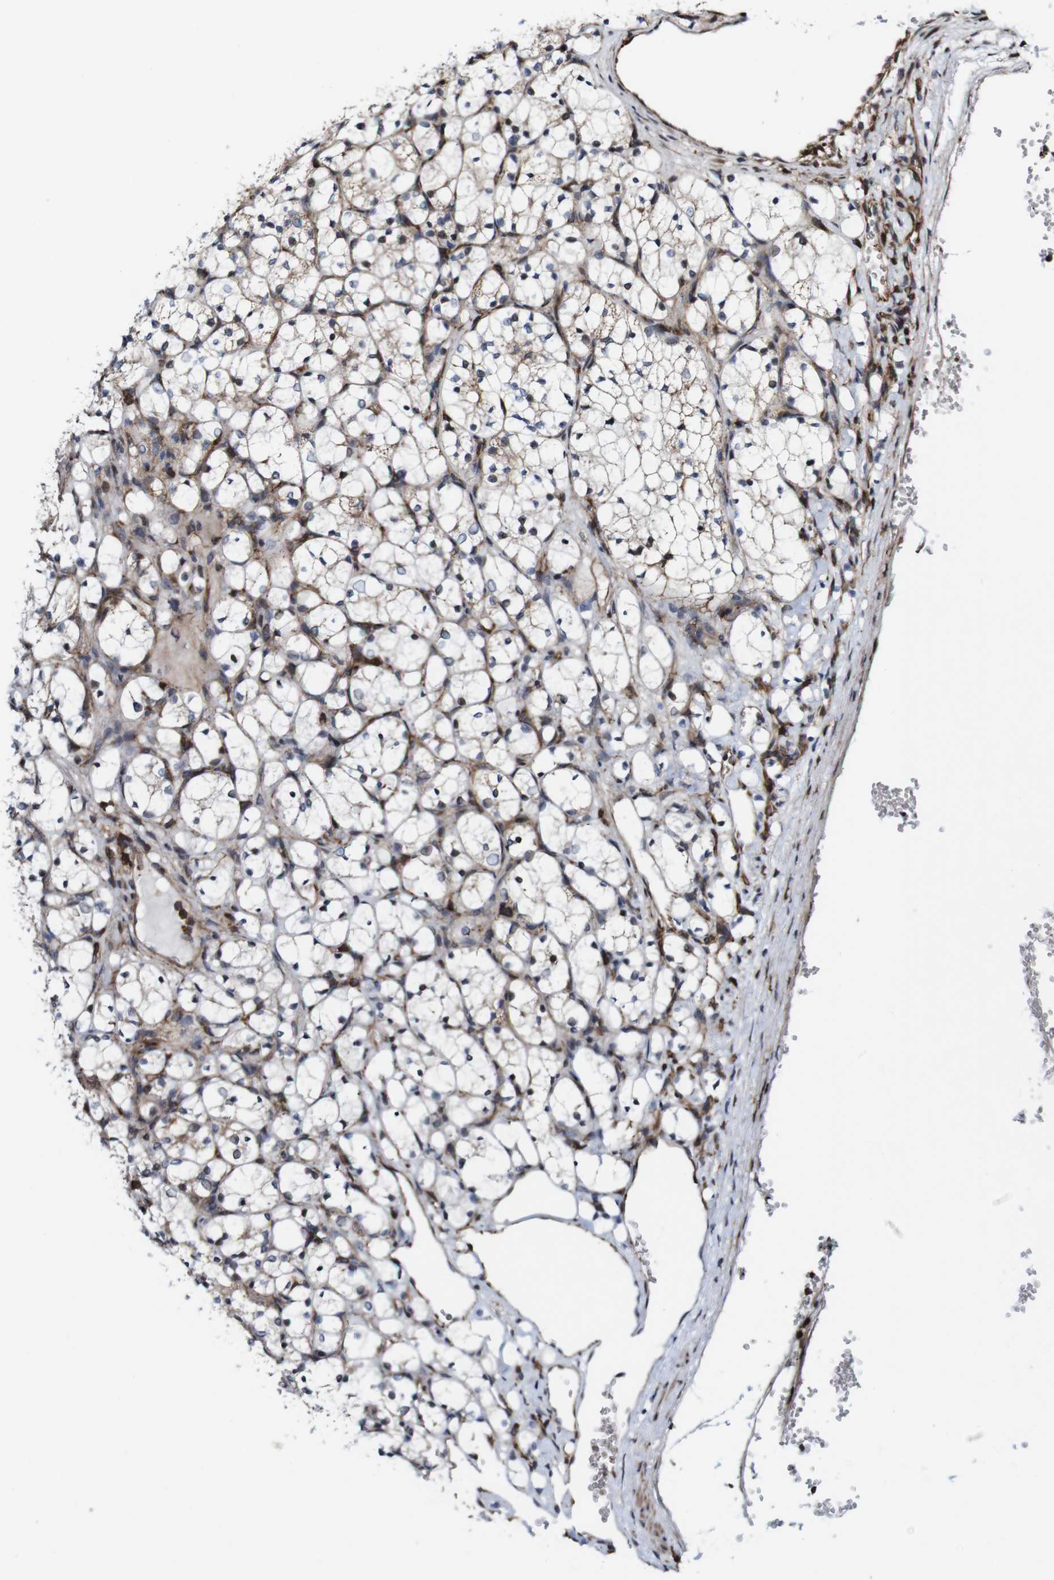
{"staining": {"intensity": "negative", "quantity": "none", "location": "none"}, "tissue": "renal cancer", "cell_type": "Tumor cells", "image_type": "cancer", "snomed": [{"axis": "morphology", "description": "Adenocarcinoma, NOS"}, {"axis": "topography", "description": "Kidney"}], "caption": "This image is of renal adenocarcinoma stained with IHC to label a protein in brown with the nuclei are counter-stained blue. There is no positivity in tumor cells. Brightfield microscopy of IHC stained with DAB (3,3'-diaminobenzidine) (brown) and hematoxylin (blue), captured at high magnification.", "gene": "JAK2", "patient": {"sex": "female", "age": 69}}